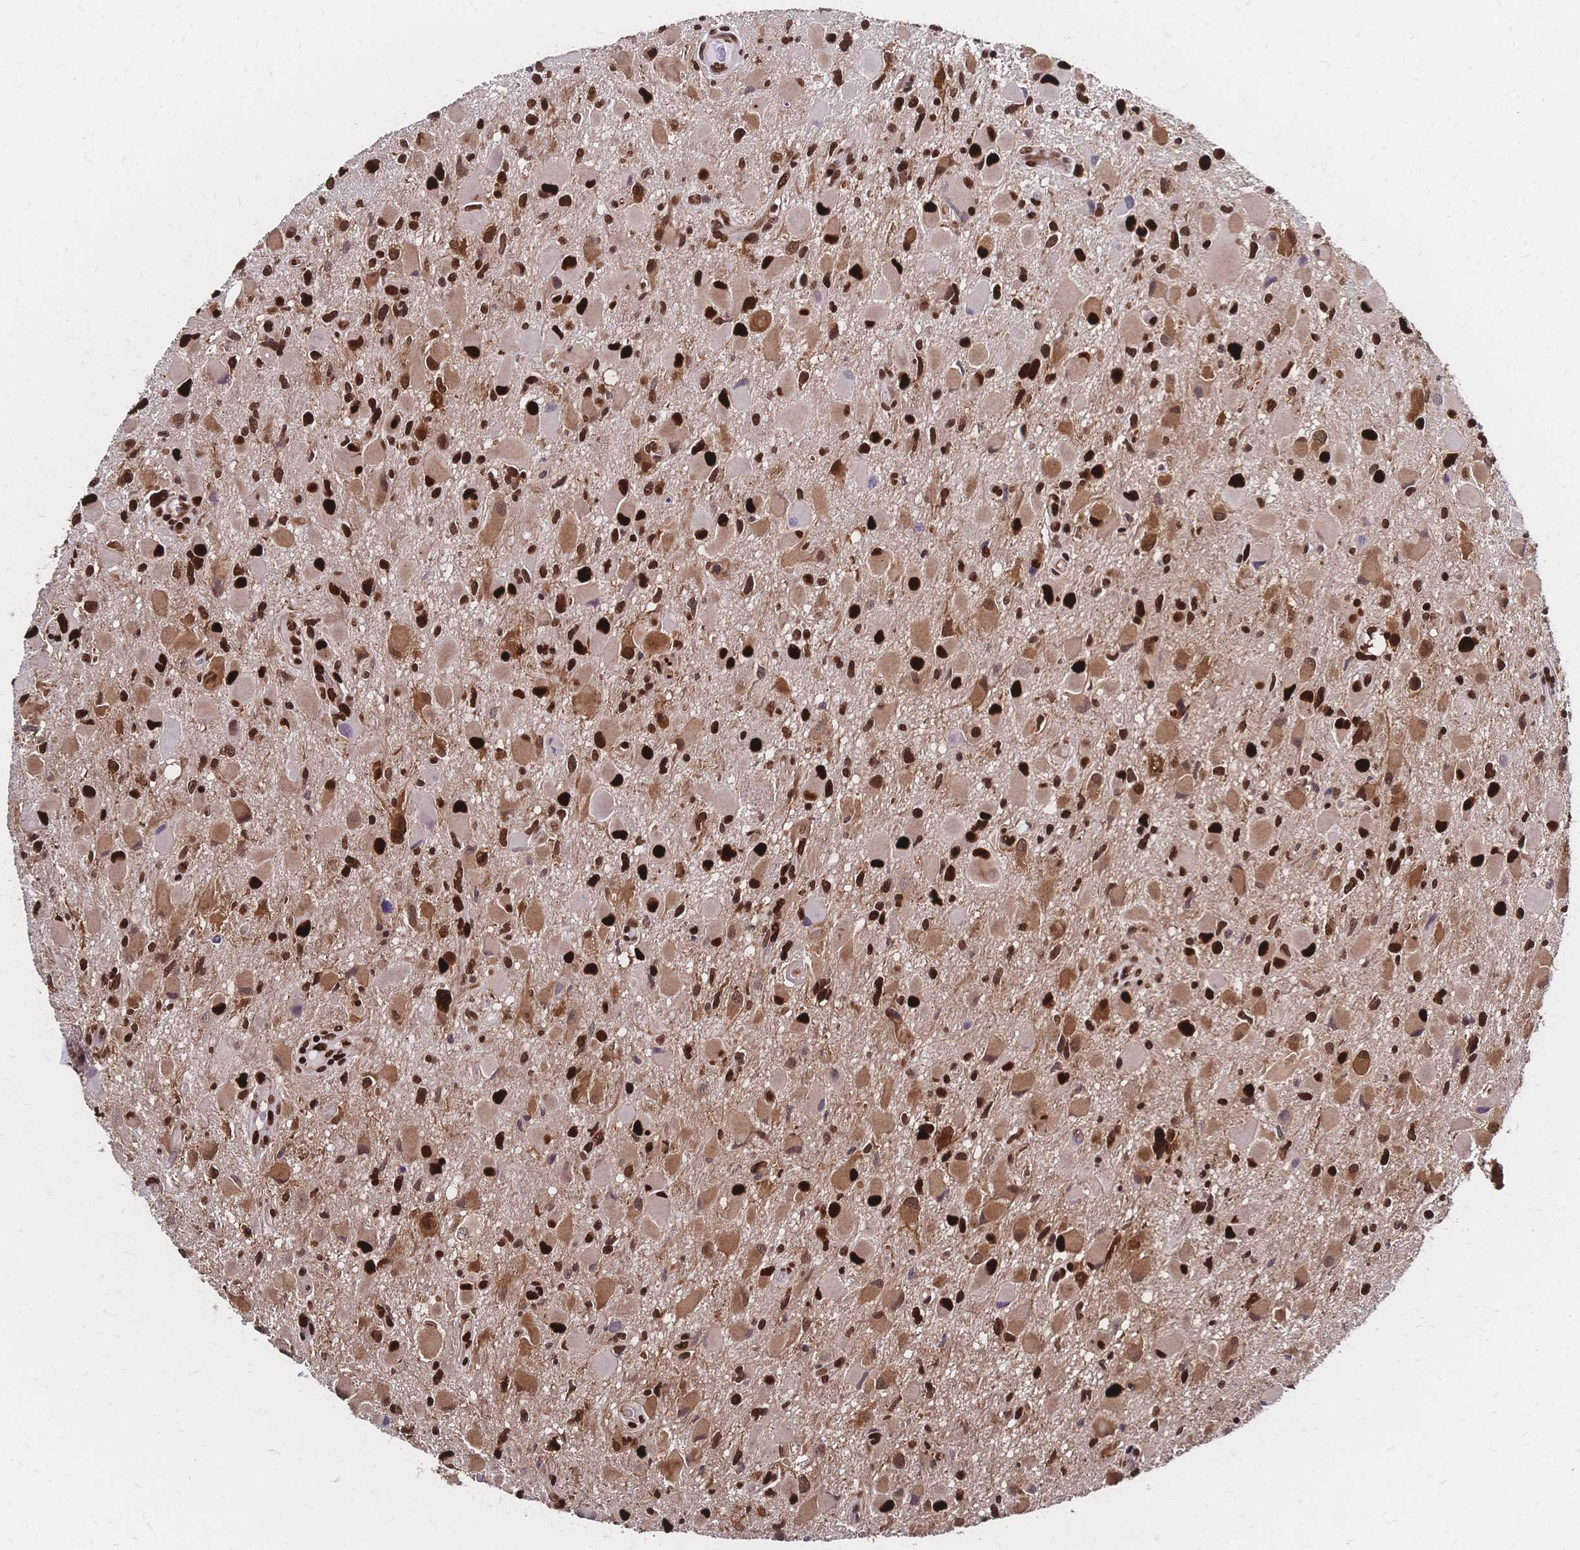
{"staining": {"intensity": "strong", "quantity": ">75%", "location": "cytoplasmic/membranous,nuclear"}, "tissue": "glioma", "cell_type": "Tumor cells", "image_type": "cancer", "snomed": [{"axis": "morphology", "description": "Glioma, malignant, Low grade"}, {"axis": "topography", "description": "Brain"}], "caption": "Malignant low-grade glioma was stained to show a protein in brown. There is high levels of strong cytoplasmic/membranous and nuclear positivity in about >75% of tumor cells.", "gene": "HDGF", "patient": {"sex": "female", "age": 32}}